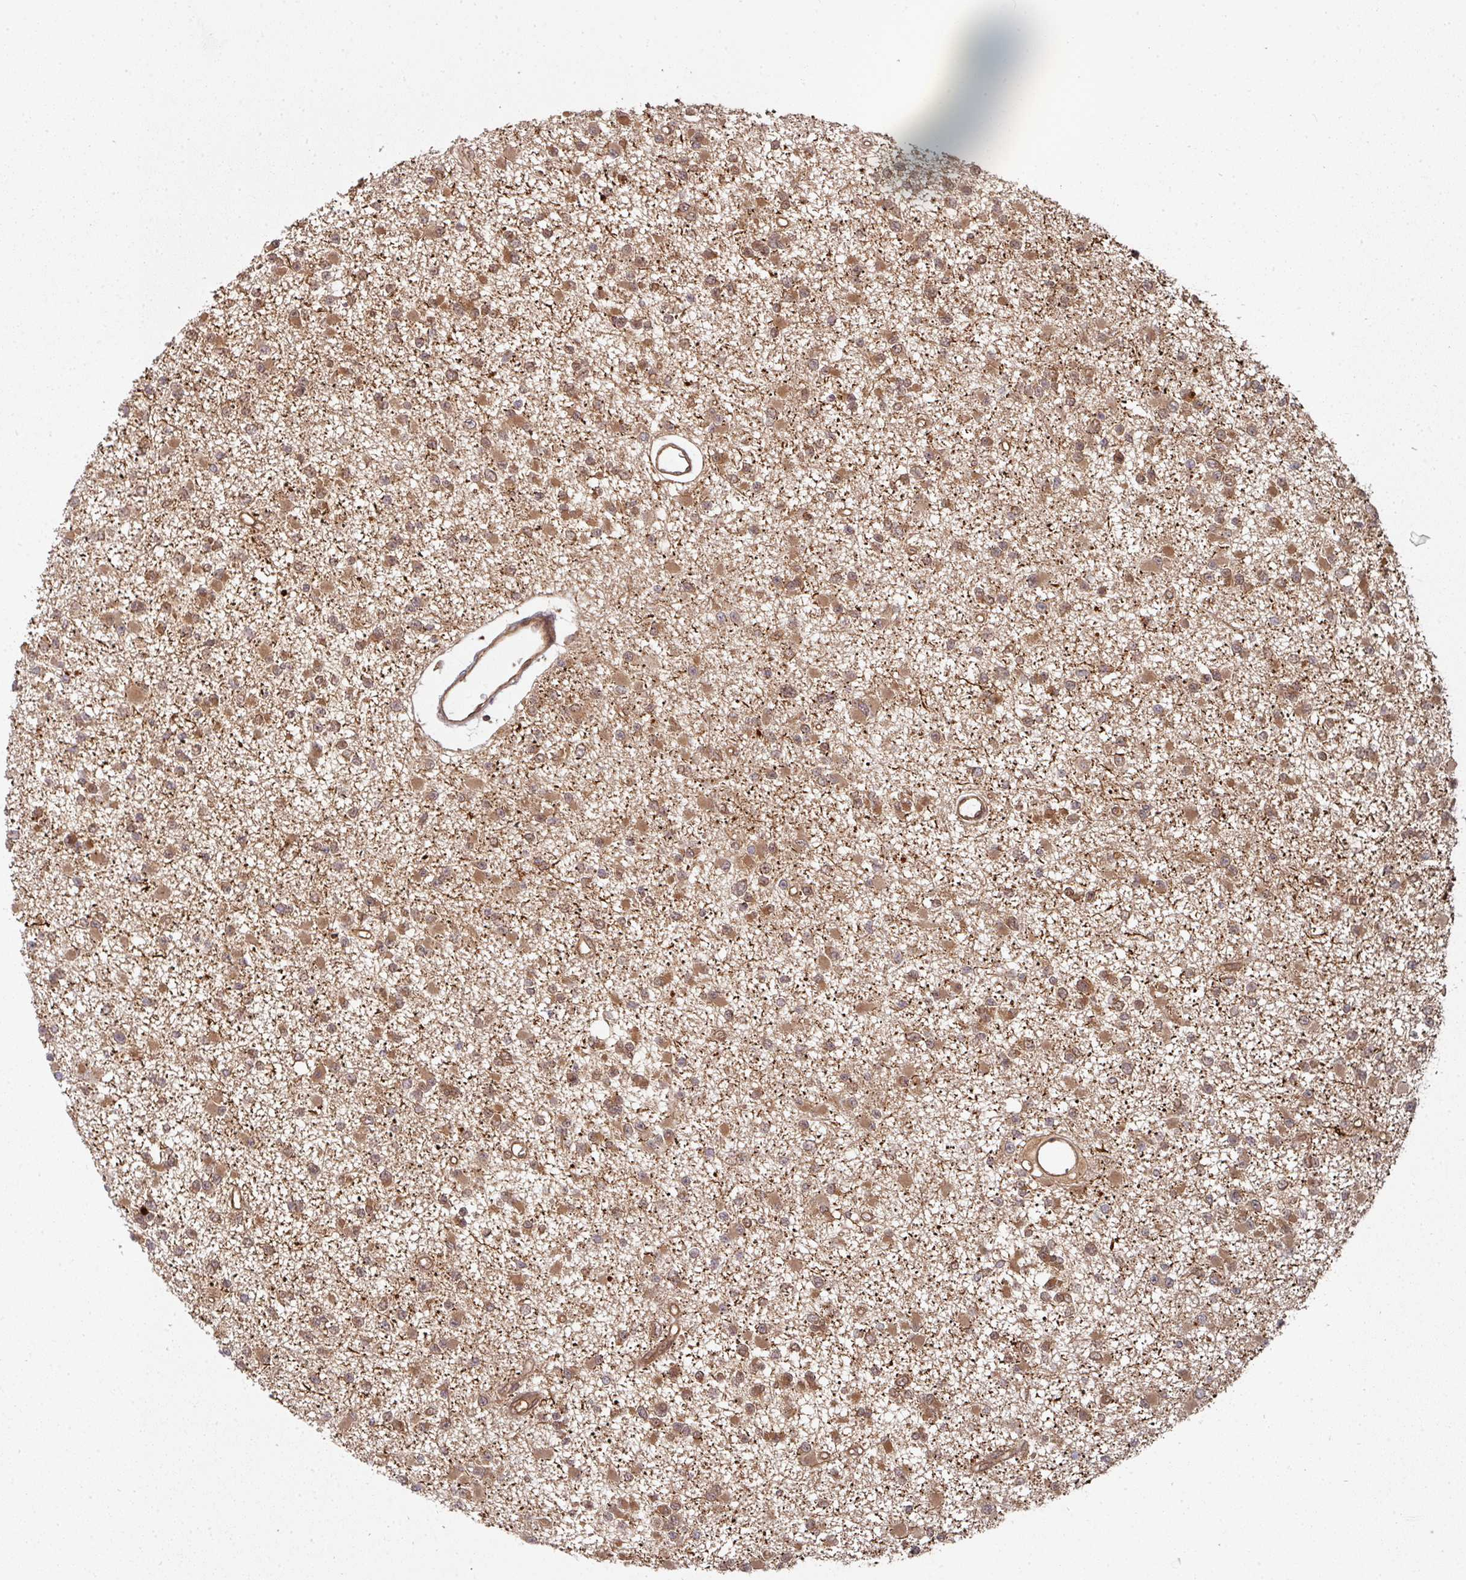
{"staining": {"intensity": "moderate", "quantity": ">75%", "location": "cytoplasmic/membranous"}, "tissue": "glioma", "cell_type": "Tumor cells", "image_type": "cancer", "snomed": [{"axis": "morphology", "description": "Glioma, malignant, Low grade"}, {"axis": "topography", "description": "Brain"}], "caption": "Immunohistochemical staining of malignant glioma (low-grade) shows medium levels of moderate cytoplasmic/membranous expression in approximately >75% of tumor cells. (DAB = brown stain, brightfield microscopy at high magnification).", "gene": "EIF4EBP2", "patient": {"sex": "female", "age": 22}}